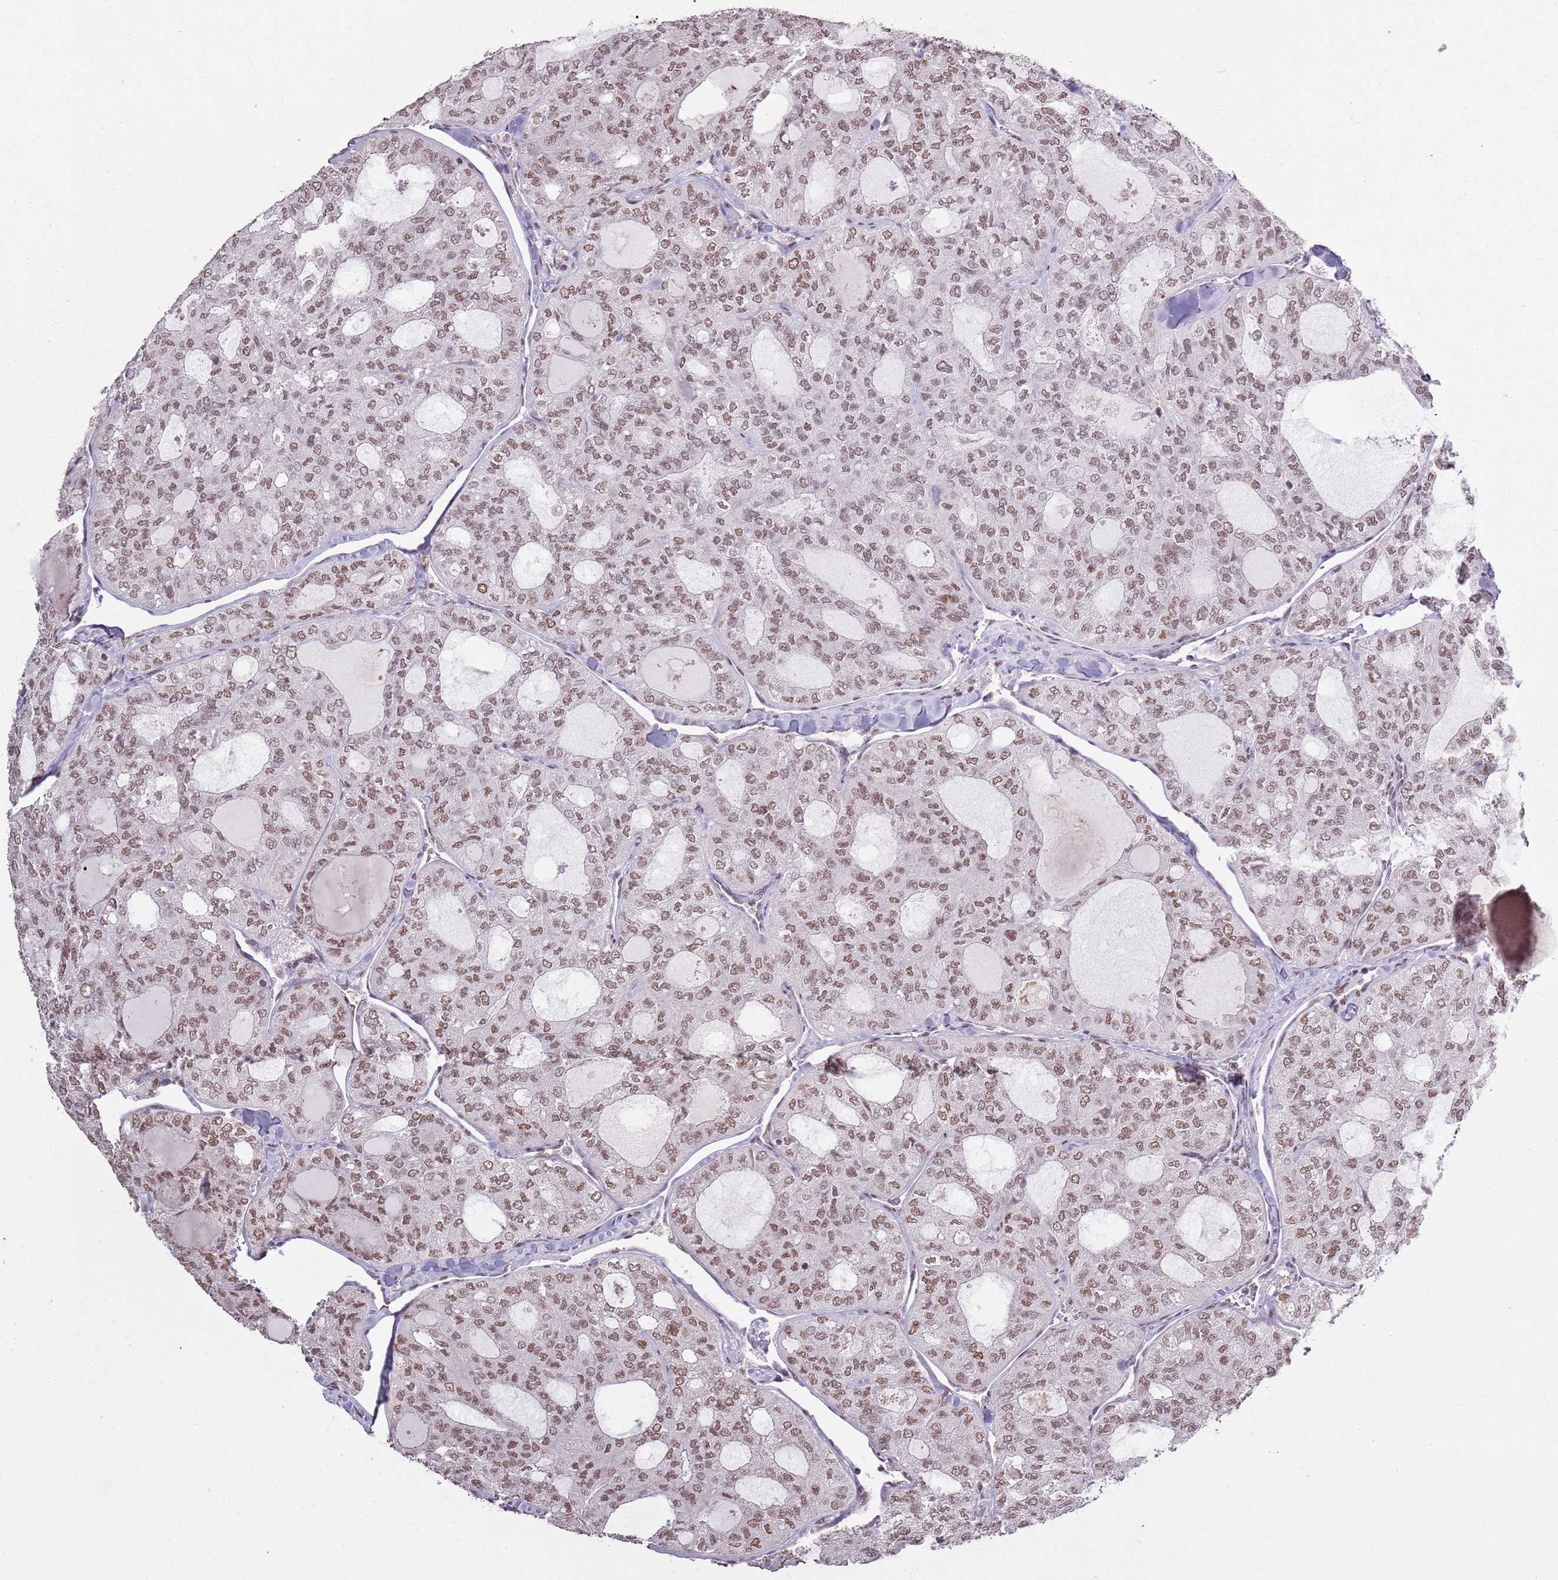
{"staining": {"intensity": "moderate", "quantity": ">75%", "location": "nuclear"}, "tissue": "thyroid cancer", "cell_type": "Tumor cells", "image_type": "cancer", "snomed": [{"axis": "morphology", "description": "Follicular adenoma carcinoma, NOS"}, {"axis": "topography", "description": "Thyroid gland"}], "caption": "Thyroid cancer (follicular adenoma carcinoma) tissue exhibits moderate nuclear staining in about >75% of tumor cells (DAB (3,3'-diaminobenzidine) IHC with brightfield microscopy, high magnification).", "gene": "ARL14EP", "patient": {"sex": "male", "age": 75}}